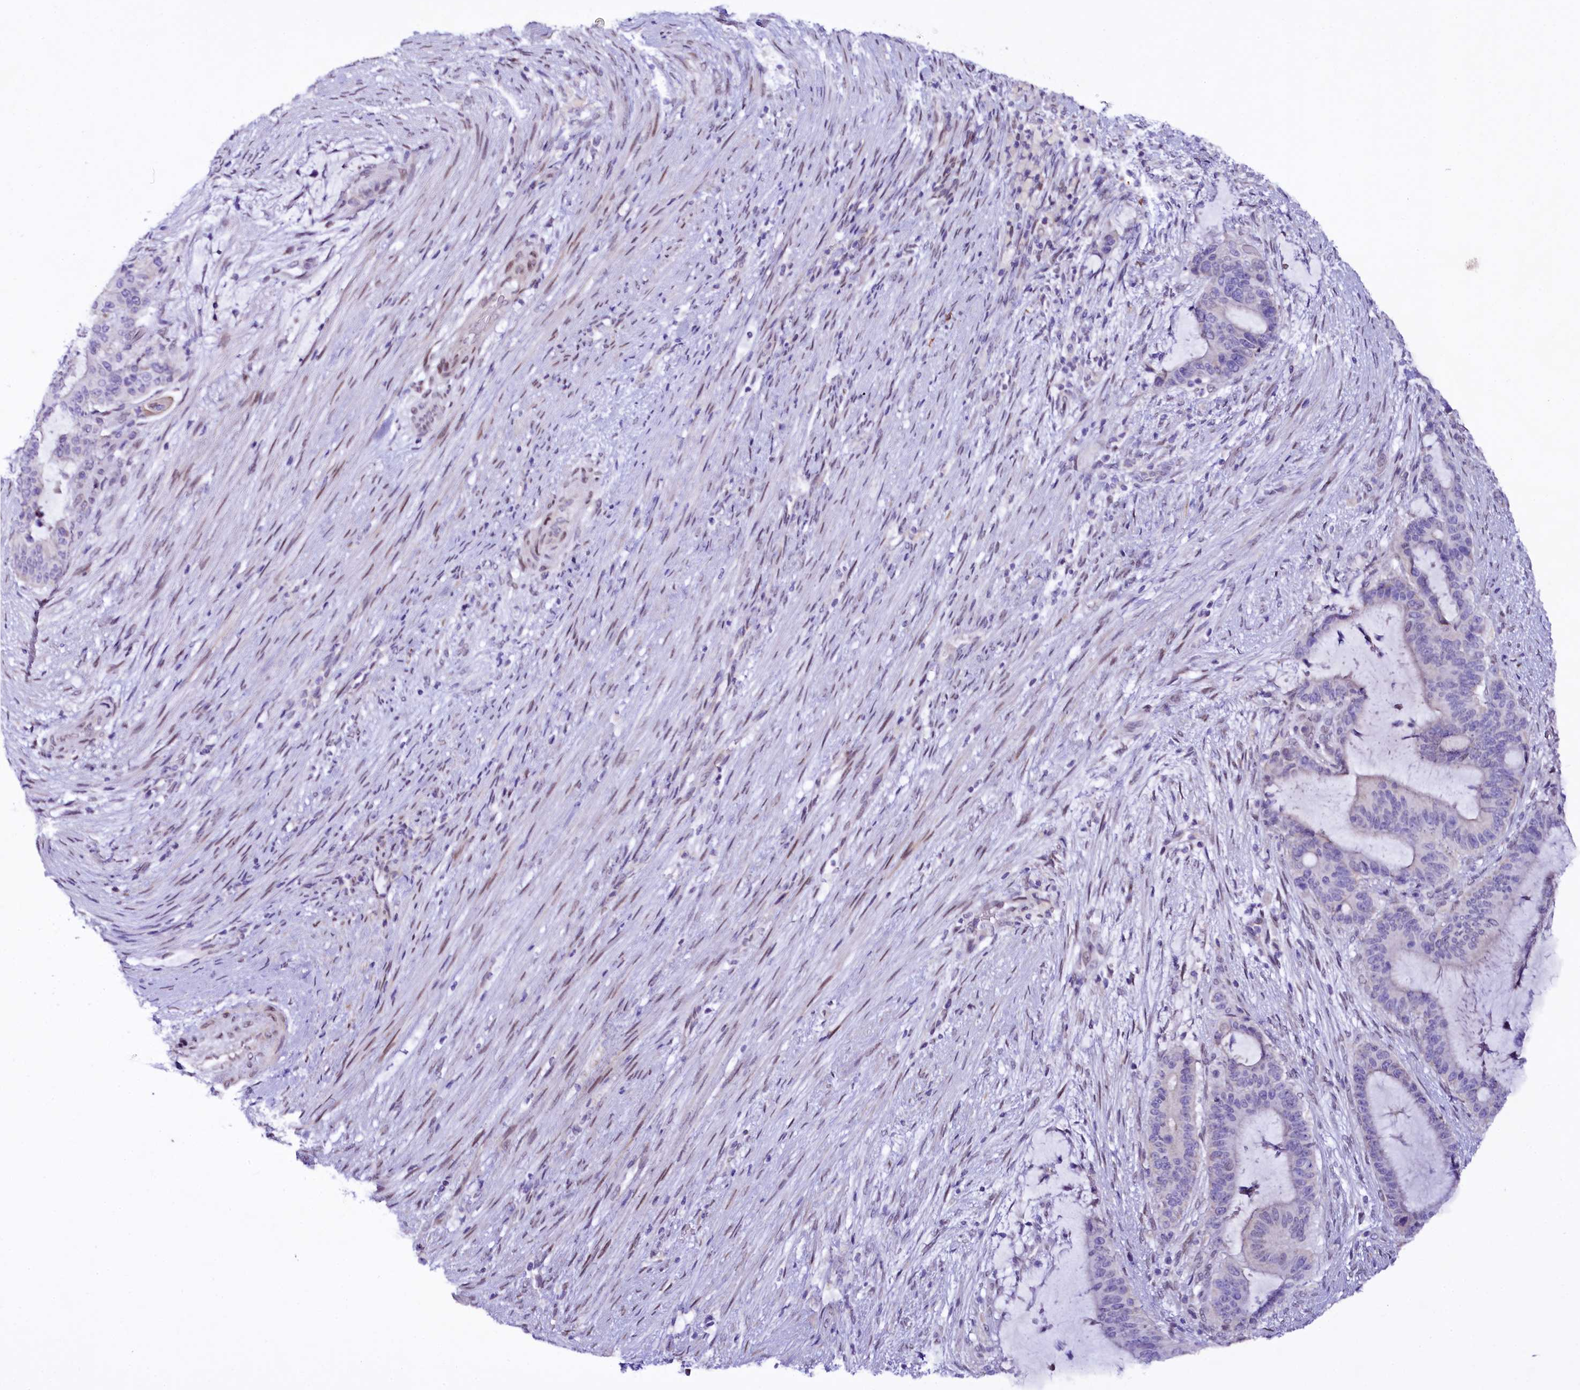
{"staining": {"intensity": "negative", "quantity": "none", "location": "none"}, "tissue": "liver cancer", "cell_type": "Tumor cells", "image_type": "cancer", "snomed": [{"axis": "morphology", "description": "Normal tissue, NOS"}, {"axis": "morphology", "description": "Cholangiocarcinoma"}, {"axis": "topography", "description": "Liver"}, {"axis": "topography", "description": "Peripheral nerve tissue"}], "caption": "Immunohistochemistry (IHC) of human liver cholangiocarcinoma shows no positivity in tumor cells.", "gene": "ZNF226", "patient": {"sex": "female", "age": 73}}